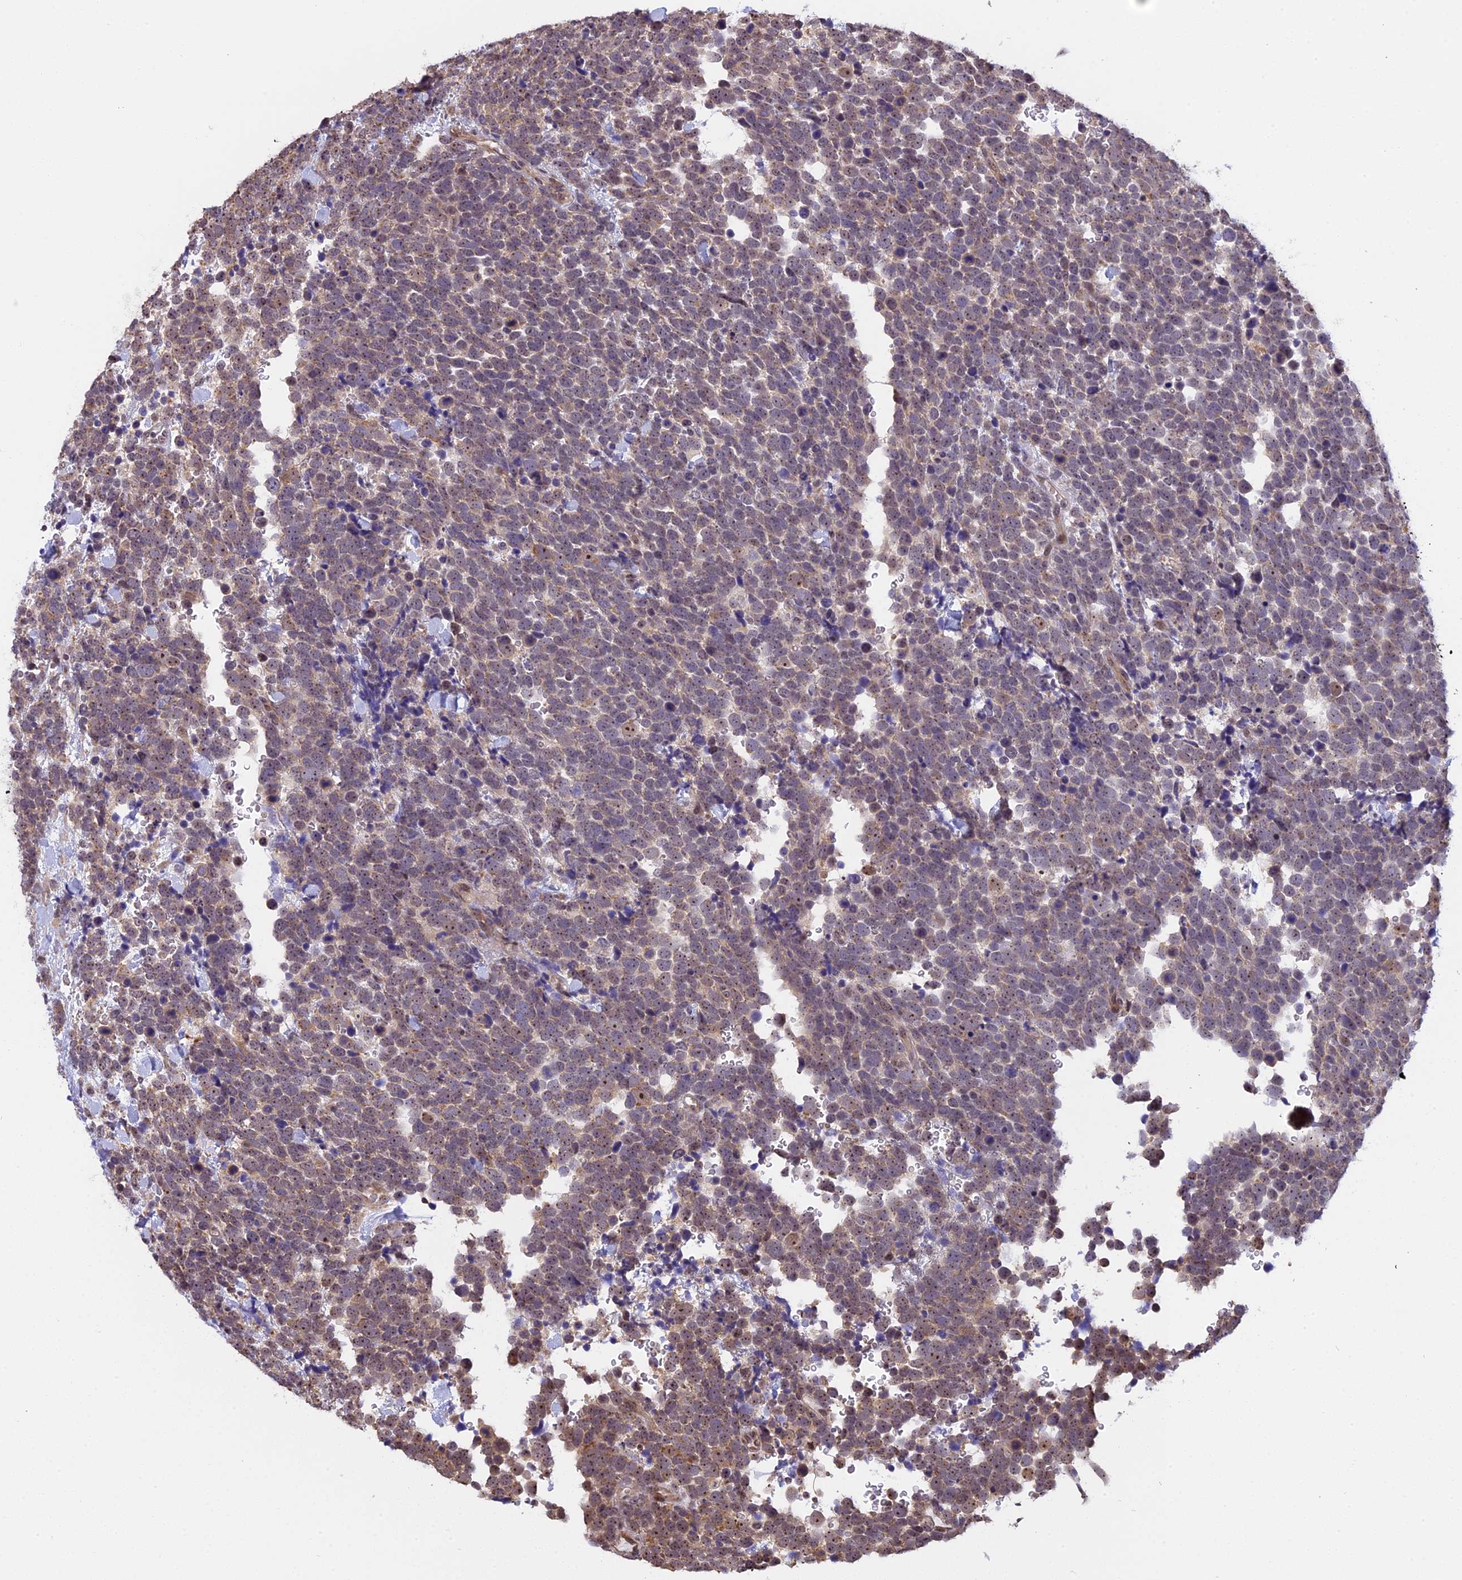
{"staining": {"intensity": "weak", "quantity": "25%-75%", "location": "cytoplasmic/membranous,nuclear"}, "tissue": "urothelial cancer", "cell_type": "Tumor cells", "image_type": "cancer", "snomed": [{"axis": "morphology", "description": "Urothelial carcinoma, High grade"}, {"axis": "topography", "description": "Urinary bladder"}], "caption": "High-grade urothelial carcinoma tissue demonstrates weak cytoplasmic/membranous and nuclear positivity in about 25%-75% of tumor cells, visualized by immunohistochemistry.", "gene": "MGA", "patient": {"sex": "female", "age": 82}}